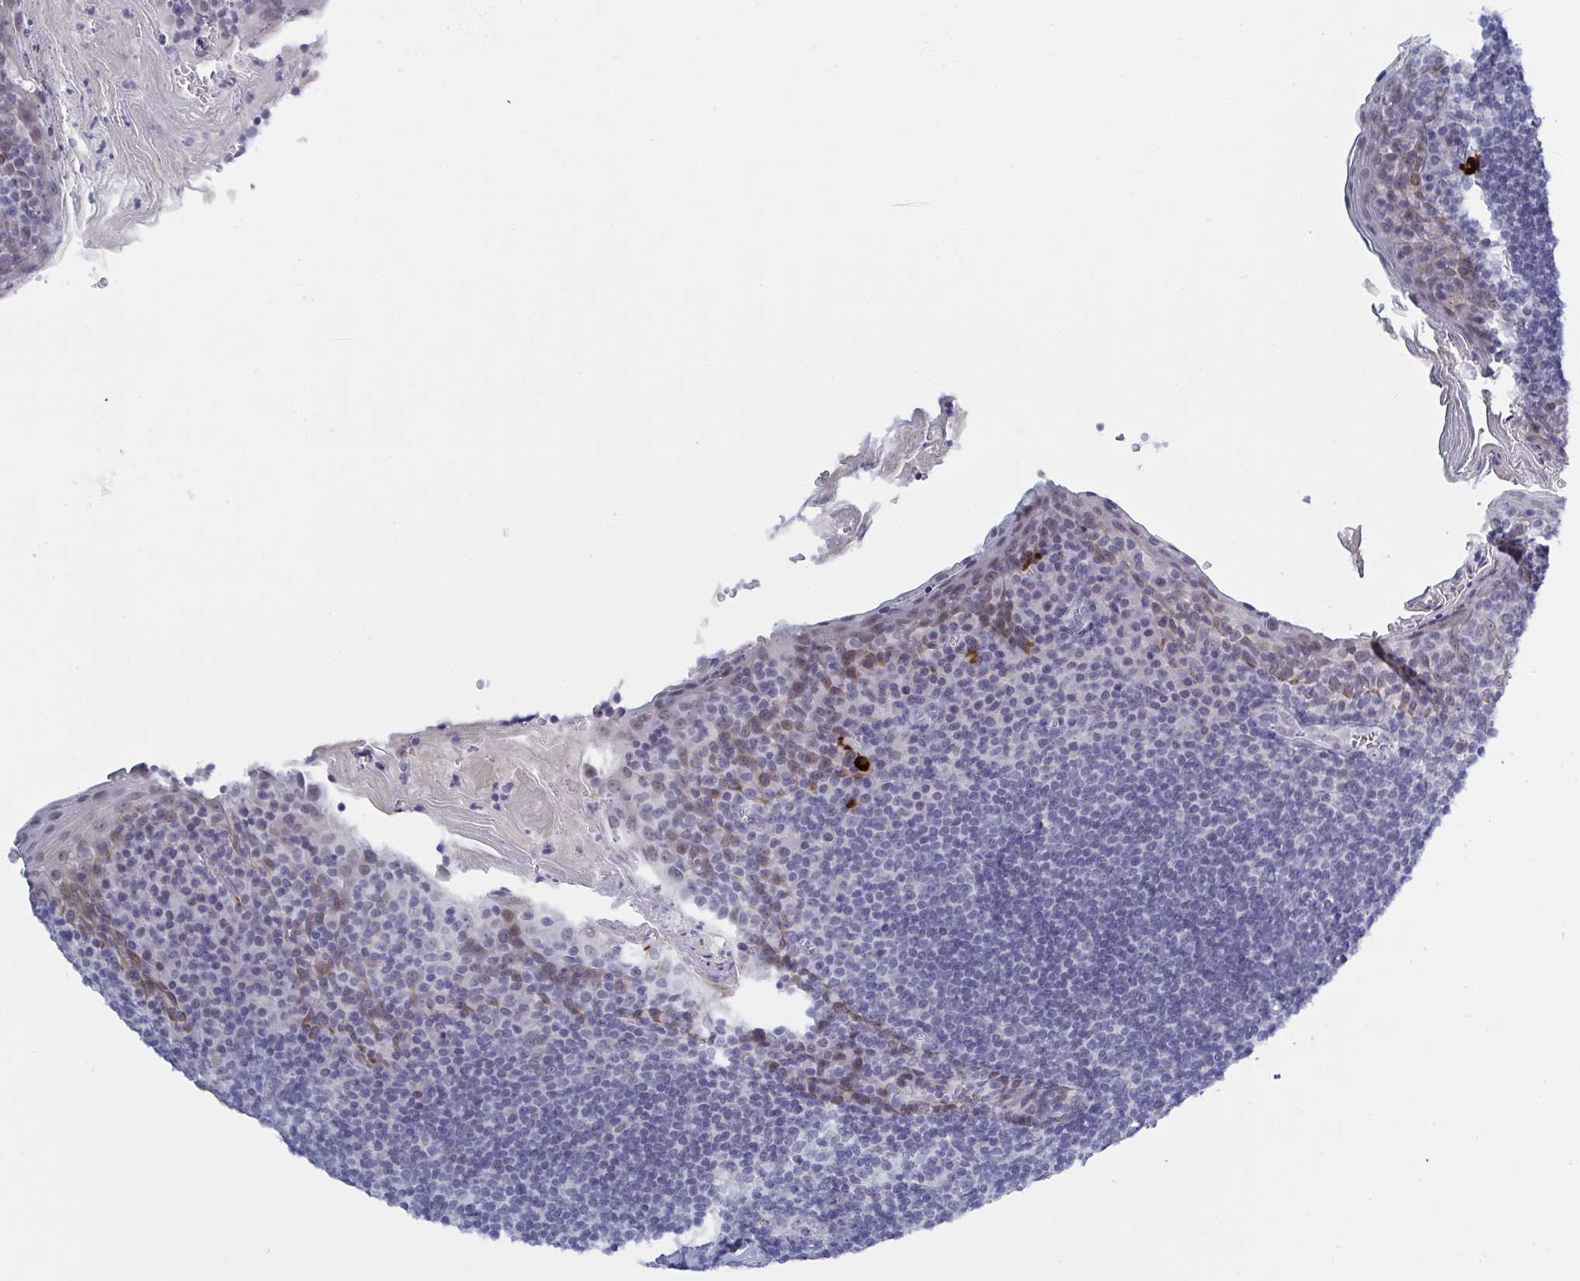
{"staining": {"intensity": "negative", "quantity": "none", "location": "none"}, "tissue": "tonsil", "cell_type": "Germinal center cells", "image_type": "normal", "snomed": [{"axis": "morphology", "description": "Normal tissue, NOS"}, {"axis": "topography", "description": "Tonsil"}], "caption": "IHC histopathology image of benign tonsil: human tonsil stained with DAB (3,3'-diaminobenzidine) reveals no significant protein expression in germinal center cells.", "gene": "KDM4D", "patient": {"sex": "male", "age": 27}}